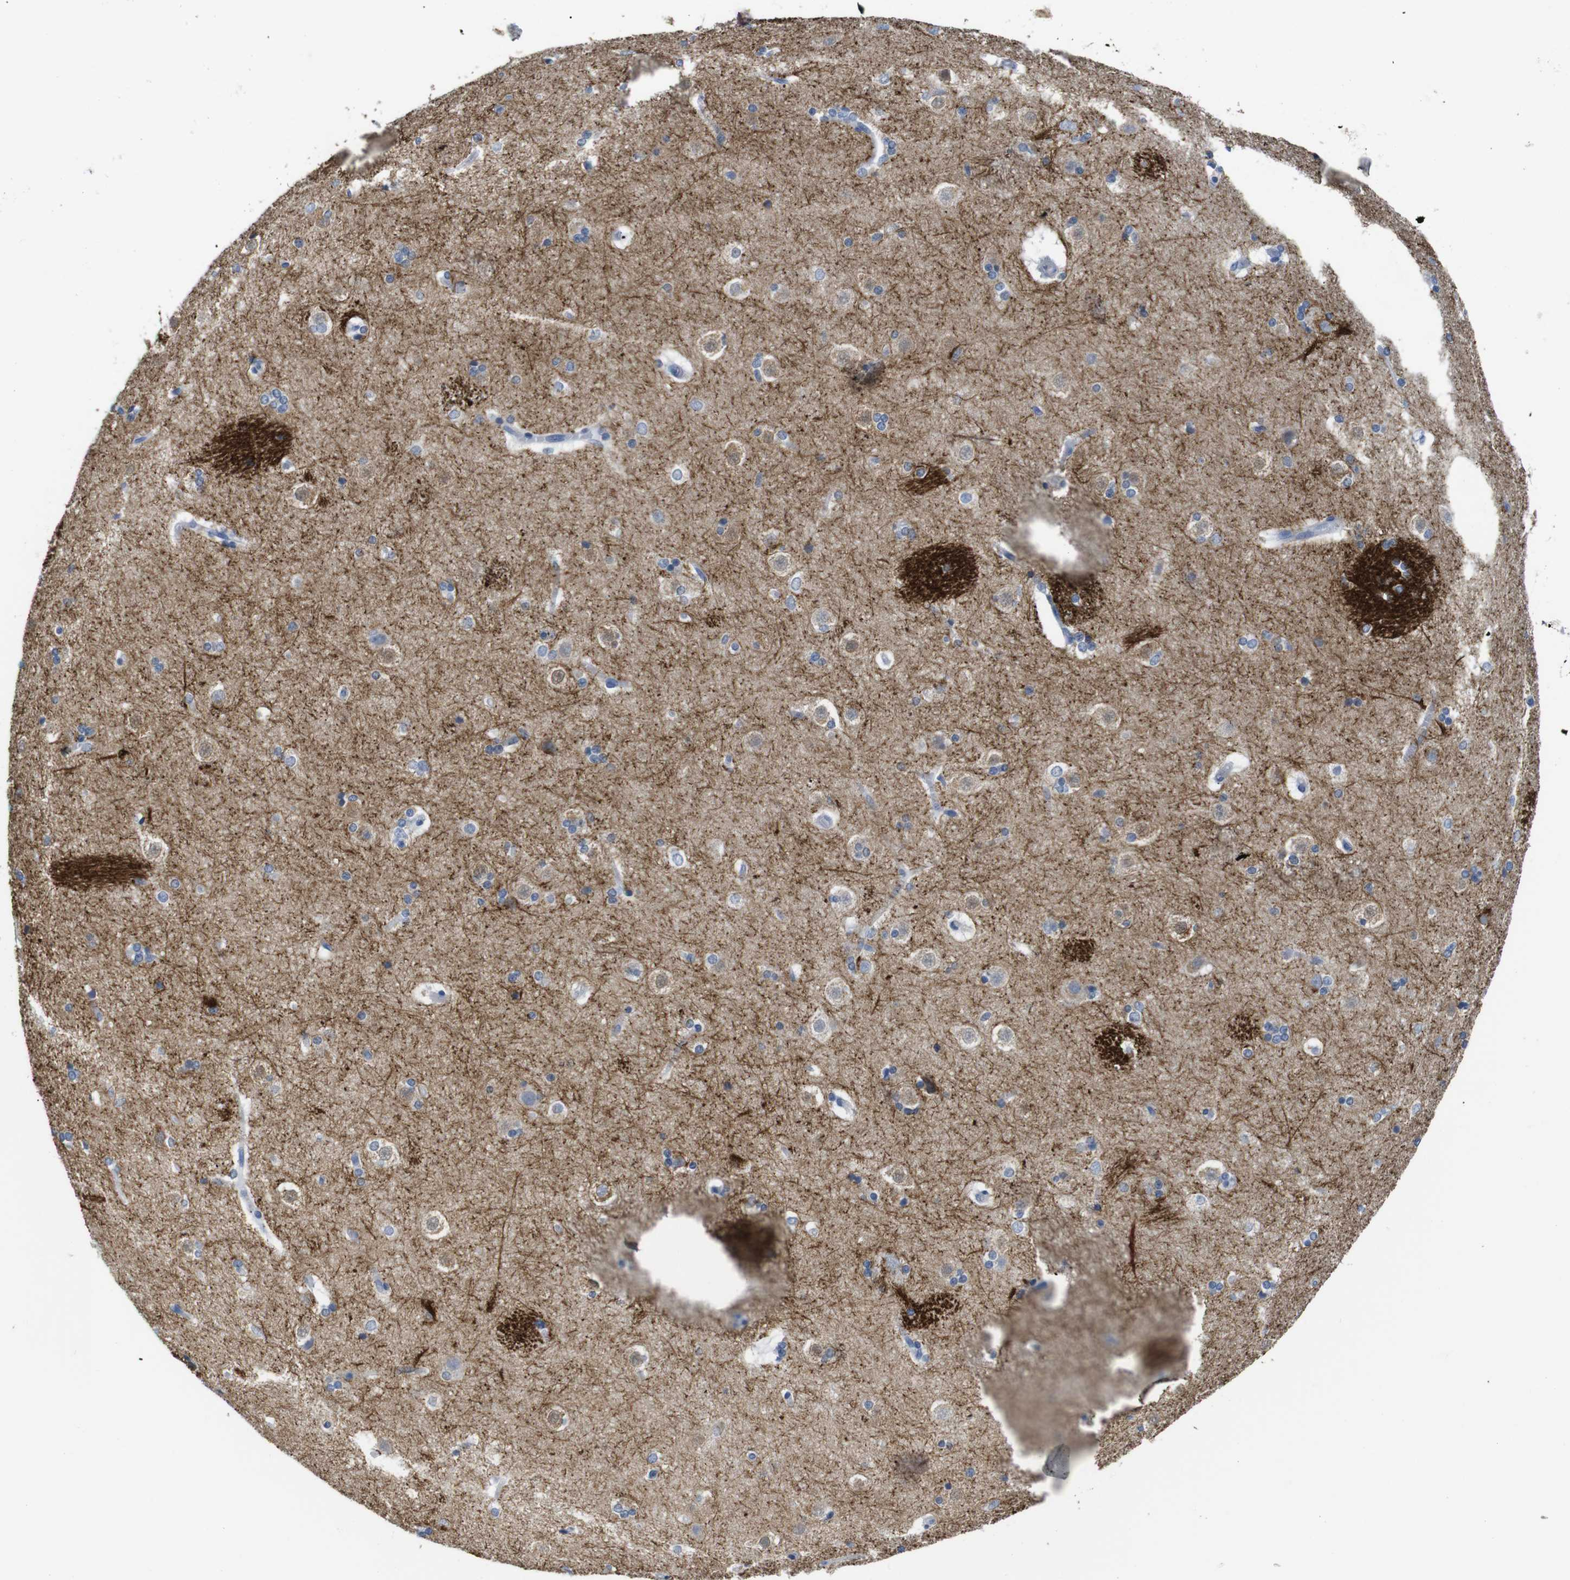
{"staining": {"intensity": "weak", "quantity": "<25%", "location": "cytoplasmic/membranous"}, "tissue": "caudate", "cell_type": "Glial cells", "image_type": "normal", "snomed": [{"axis": "morphology", "description": "Normal tissue, NOS"}, {"axis": "topography", "description": "Lateral ventricle wall"}], "caption": "Caudate stained for a protein using immunohistochemistry exhibits no positivity glial cells.", "gene": "ANK3", "patient": {"sex": "female", "age": 19}}